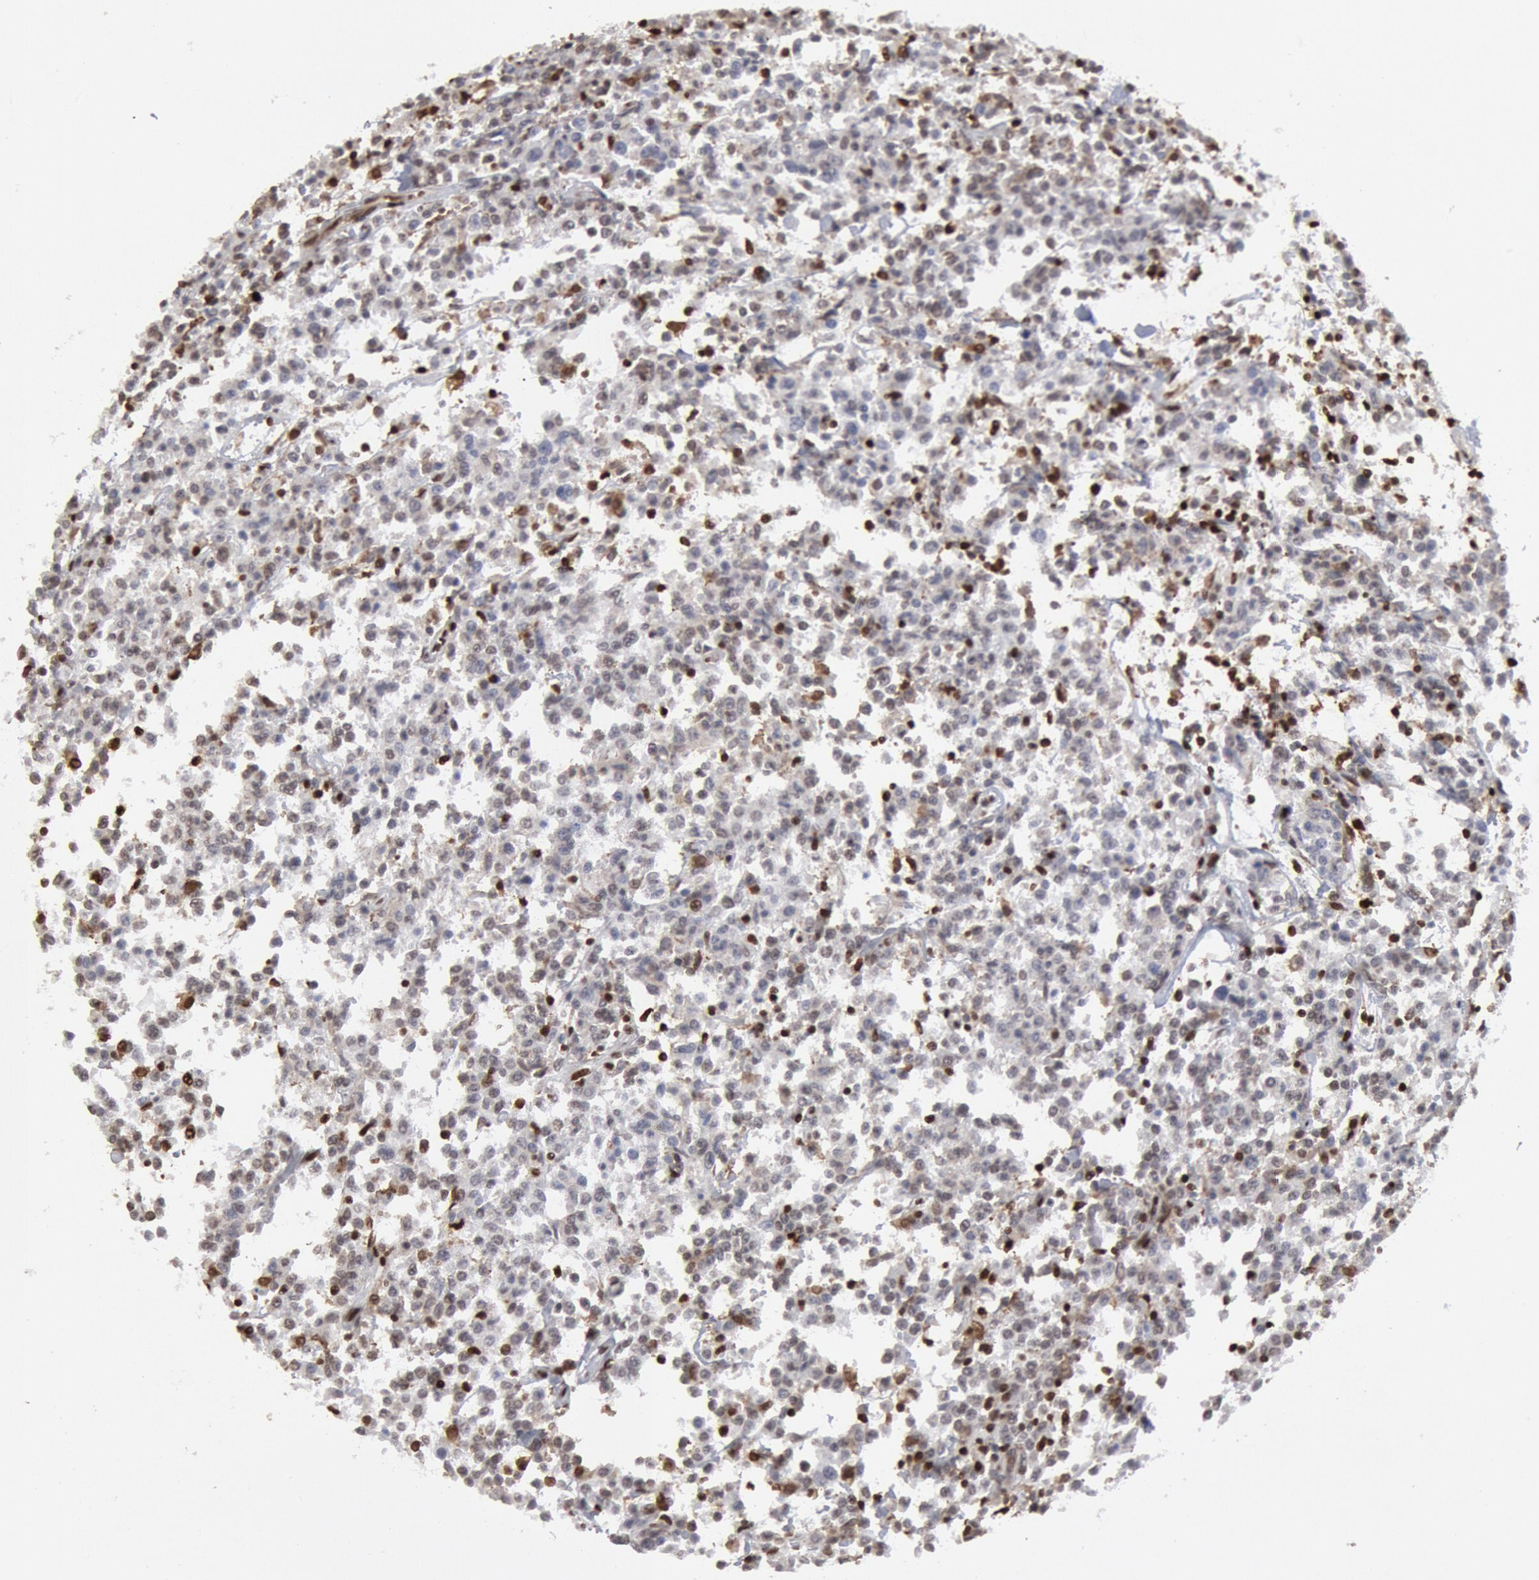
{"staining": {"intensity": "strong", "quantity": "<25%", "location": "nuclear"}, "tissue": "lymphoma", "cell_type": "Tumor cells", "image_type": "cancer", "snomed": [{"axis": "morphology", "description": "Malignant lymphoma, non-Hodgkin's type, Low grade"}, {"axis": "topography", "description": "Small intestine"}], "caption": "There is medium levels of strong nuclear positivity in tumor cells of lymphoma, as demonstrated by immunohistochemical staining (brown color).", "gene": "SUB1", "patient": {"sex": "female", "age": 59}}